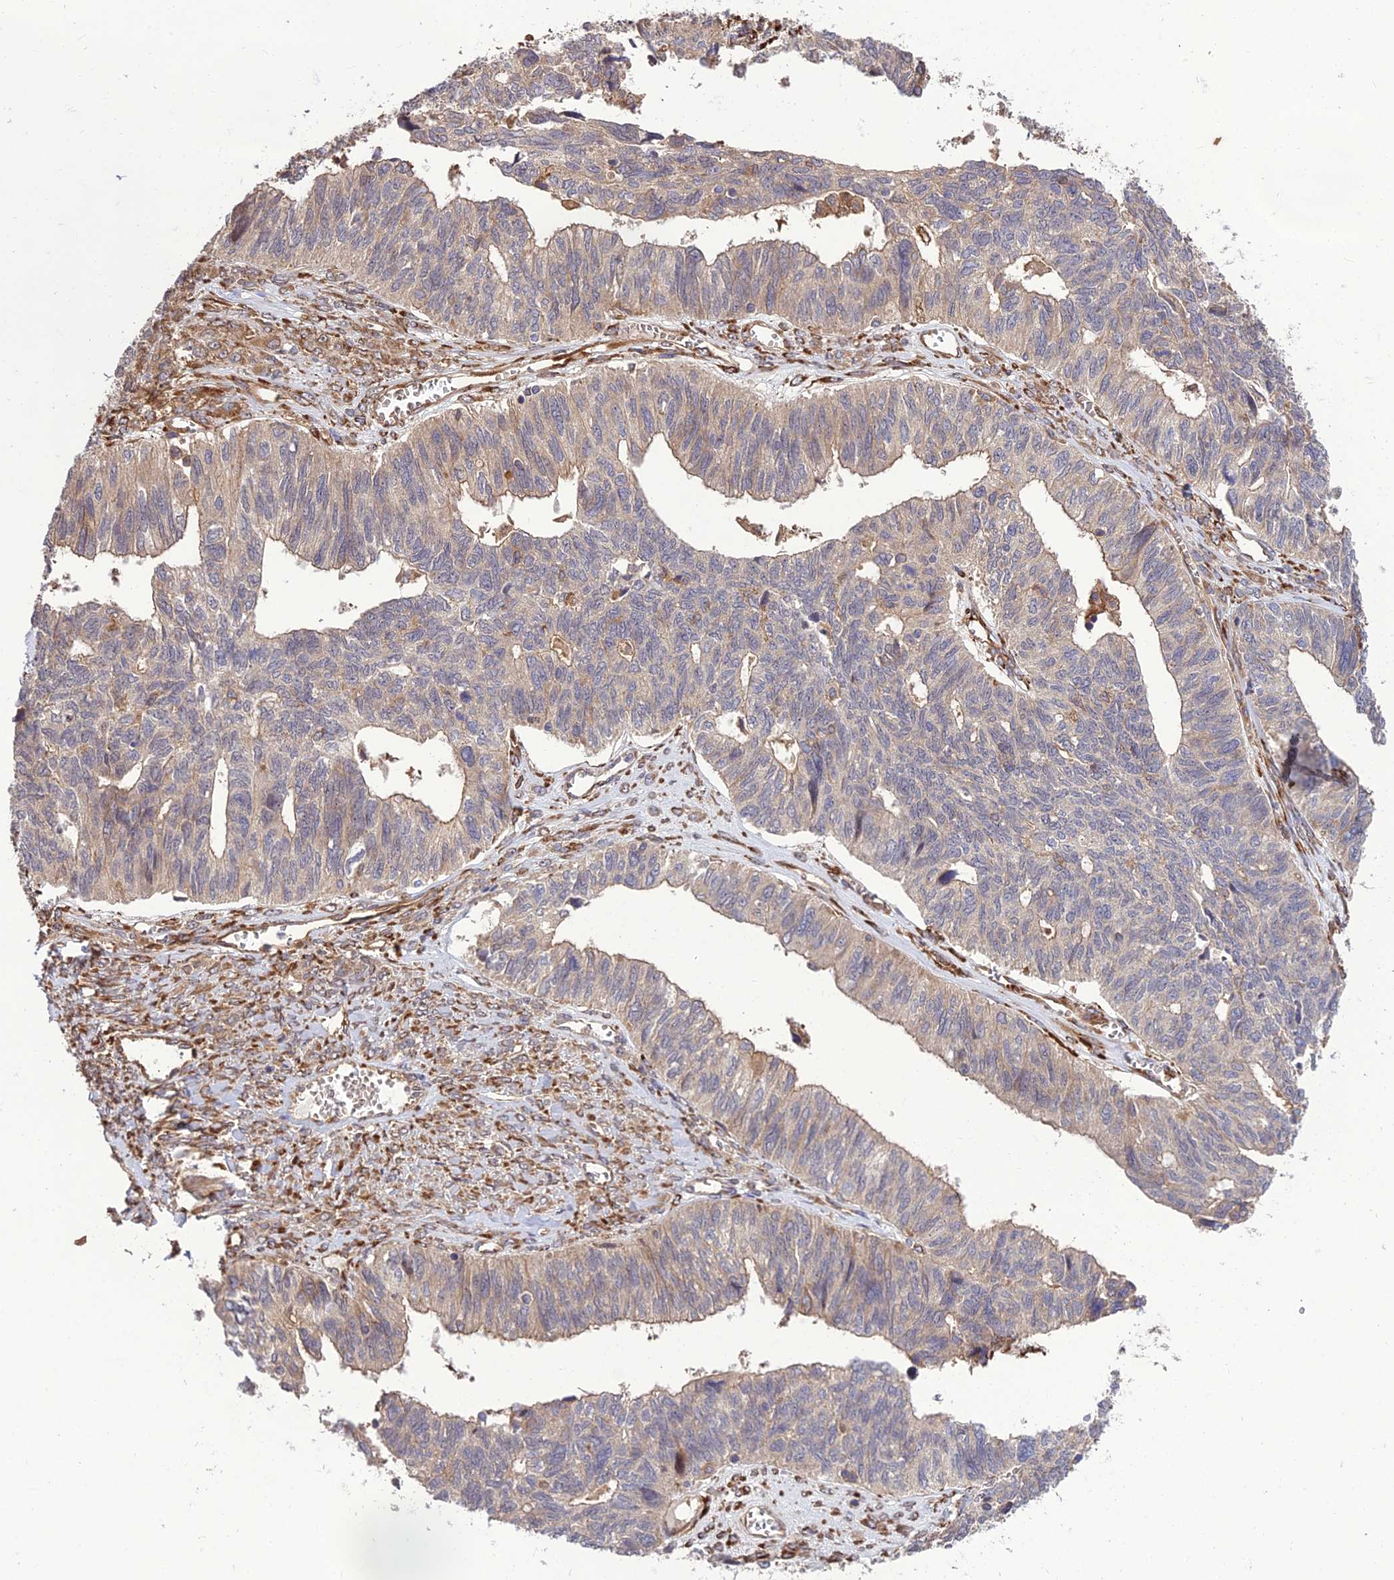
{"staining": {"intensity": "weak", "quantity": "25%-75%", "location": "cytoplasmic/membranous"}, "tissue": "ovarian cancer", "cell_type": "Tumor cells", "image_type": "cancer", "snomed": [{"axis": "morphology", "description": "Cystadenocarcinoma, serous, NOS"}, {"axis": "topography", "description": "Ovary"}], "caption": "Ovarian serous cystadenocarcinoma stained for a protein (brown) displays weak cytoplasmic/membranous positive expression in approximately 25%-75% of tumor cells.", "gene": "CRTAP", "patient": {"sex": "female", "age": 79}}